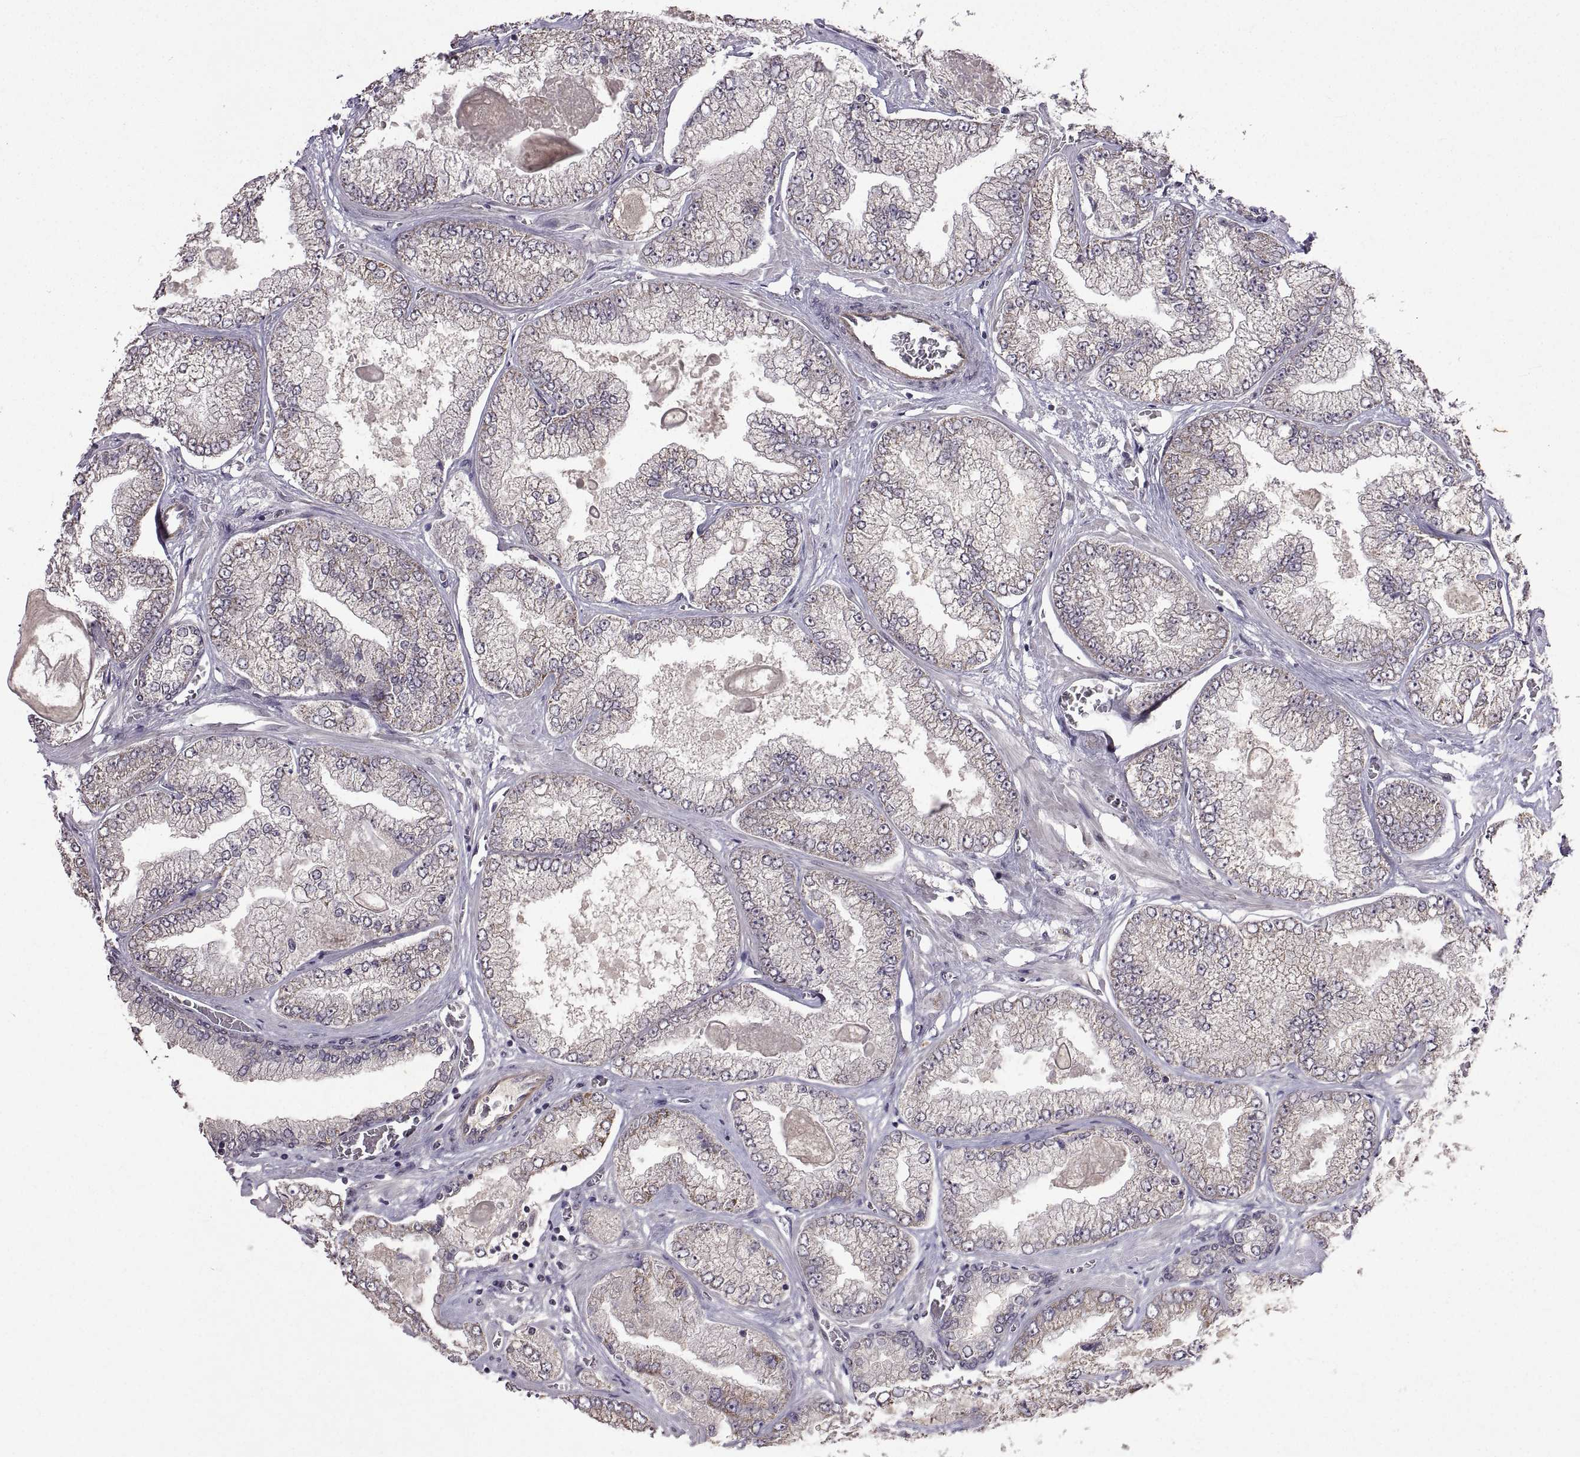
{"staining": {"intensity": "weak", "quantity": "25%-75%", "location": "cytoplasmic/membranous"}, "tissue": "prostate cancer", "cell_type": "Tumor cells", "image_type": "cancer", "snomed": [{"axis": "morphology", "description": "Adenocarcinoma, Low grade"}, {"axis": "topography", "description": "Prostate"}], "caption": "Immunohistochemistry image of neoplastic tissue: human prostate adenocarcinoma (low-grade) stained using immunohistochemistry (IHC) shows low levels of weak protein expression localized specifically in the cytoplasmic/membranous of tumor cells, appearing as a cytoplasmic/membranous brown color.", "gene": "LAMA1", "patient": {"sex": "male", "age": 57}}